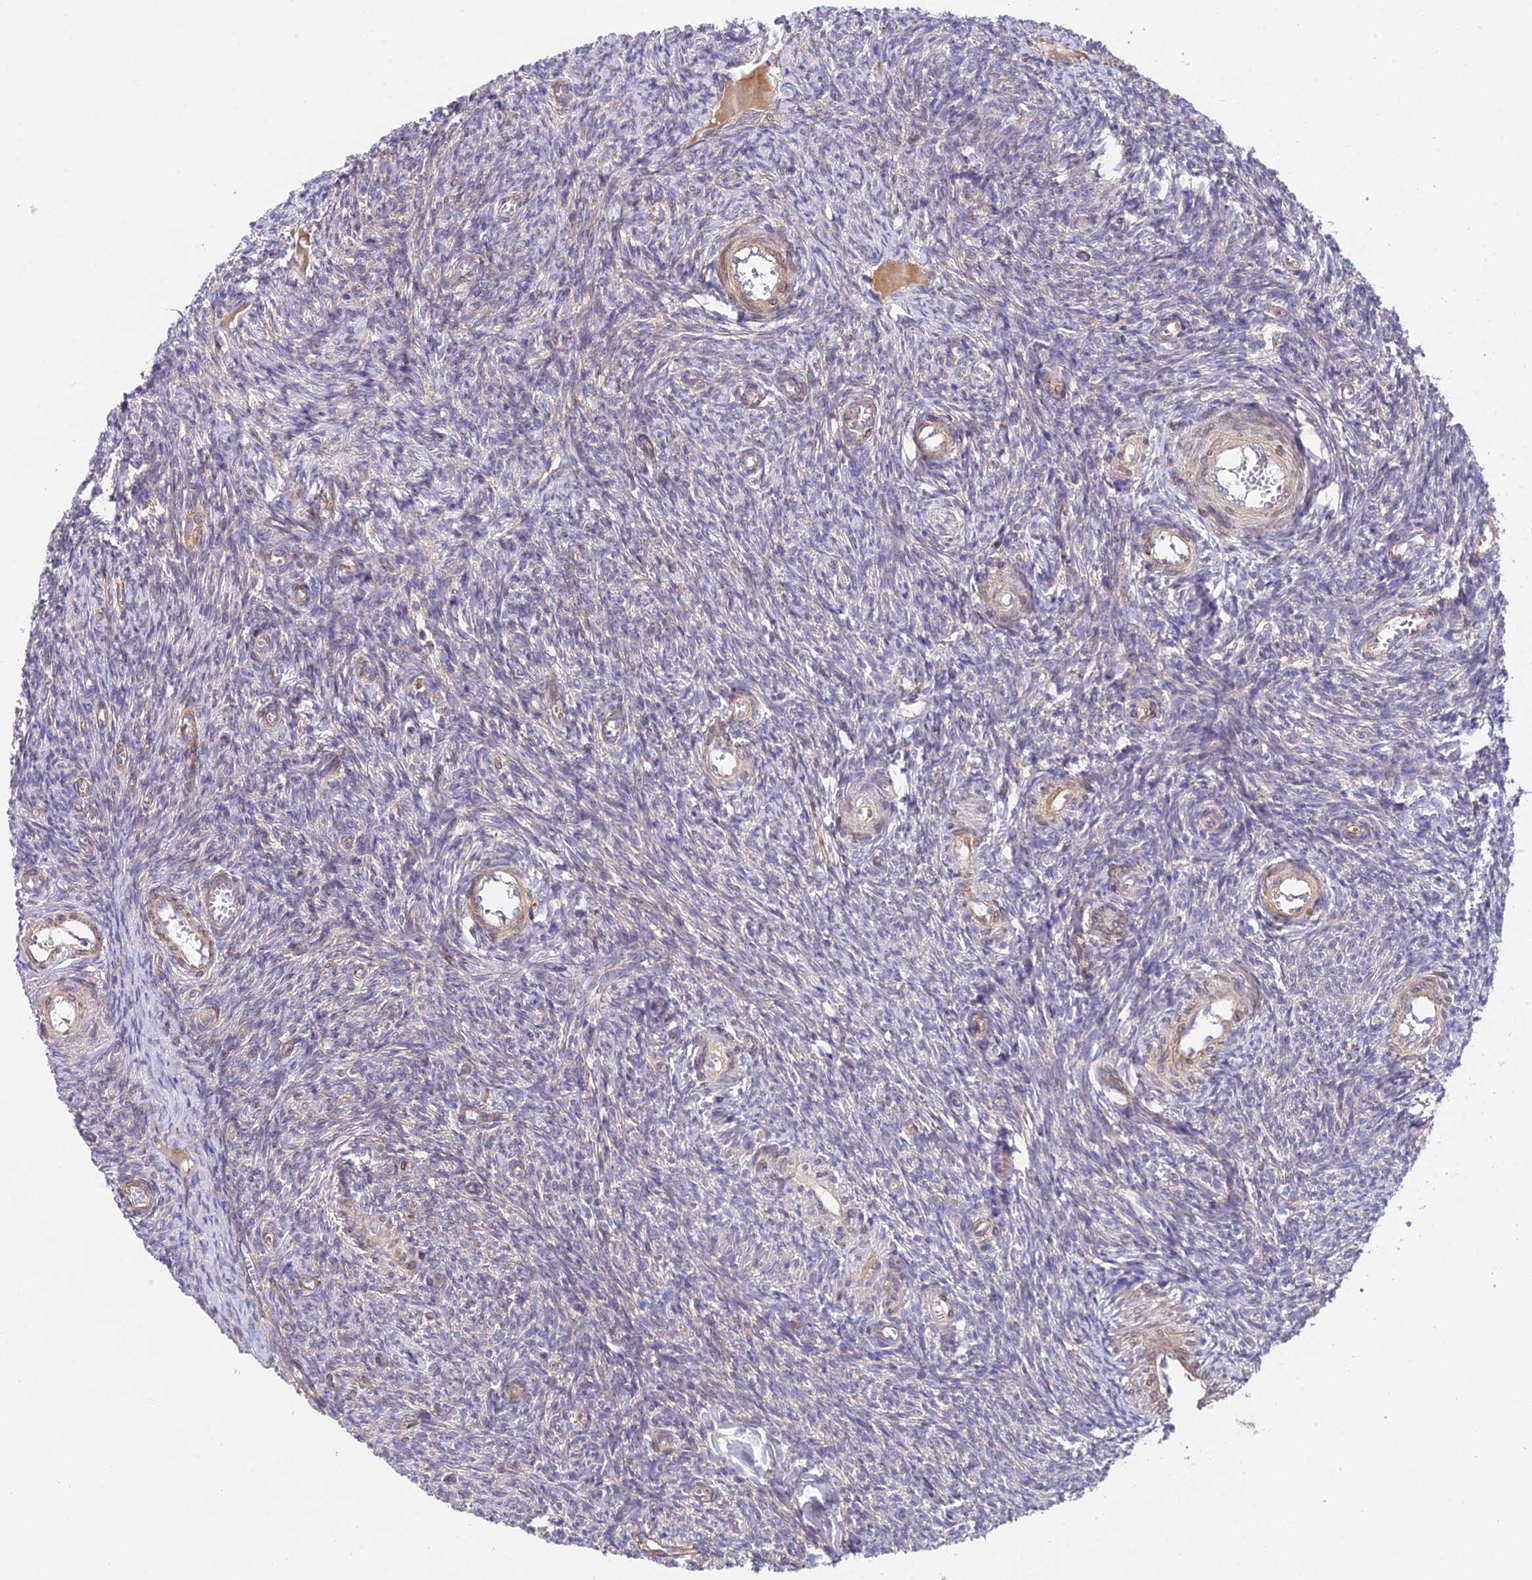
{"staining": {"intensity": "moderate", "quantity": "25%-75%", "location": "cytoplasmic/membranous"}, "tissue": "ovary", "cell_type": "Ovarian stroma cells", "image_type": "normal", "snomed": [{"axis": "morphology", "description": "Normal tissue, NOS"}, {"axis": "topography", "description": "Ovary"}], "caption": "Protein expression analysis of normal human ovary reveals moderate cytoplasmic/membranous staining in approximately 25%-75% of ovarian stroma cells. The staining was performed using DAB to visualize the protein expression in brown, while the nuclei were stained in blue with hematoxylin (Magnification: 20x).", "gene": "TRIM43B", "patient": {"sex": "female", "age": 44}}